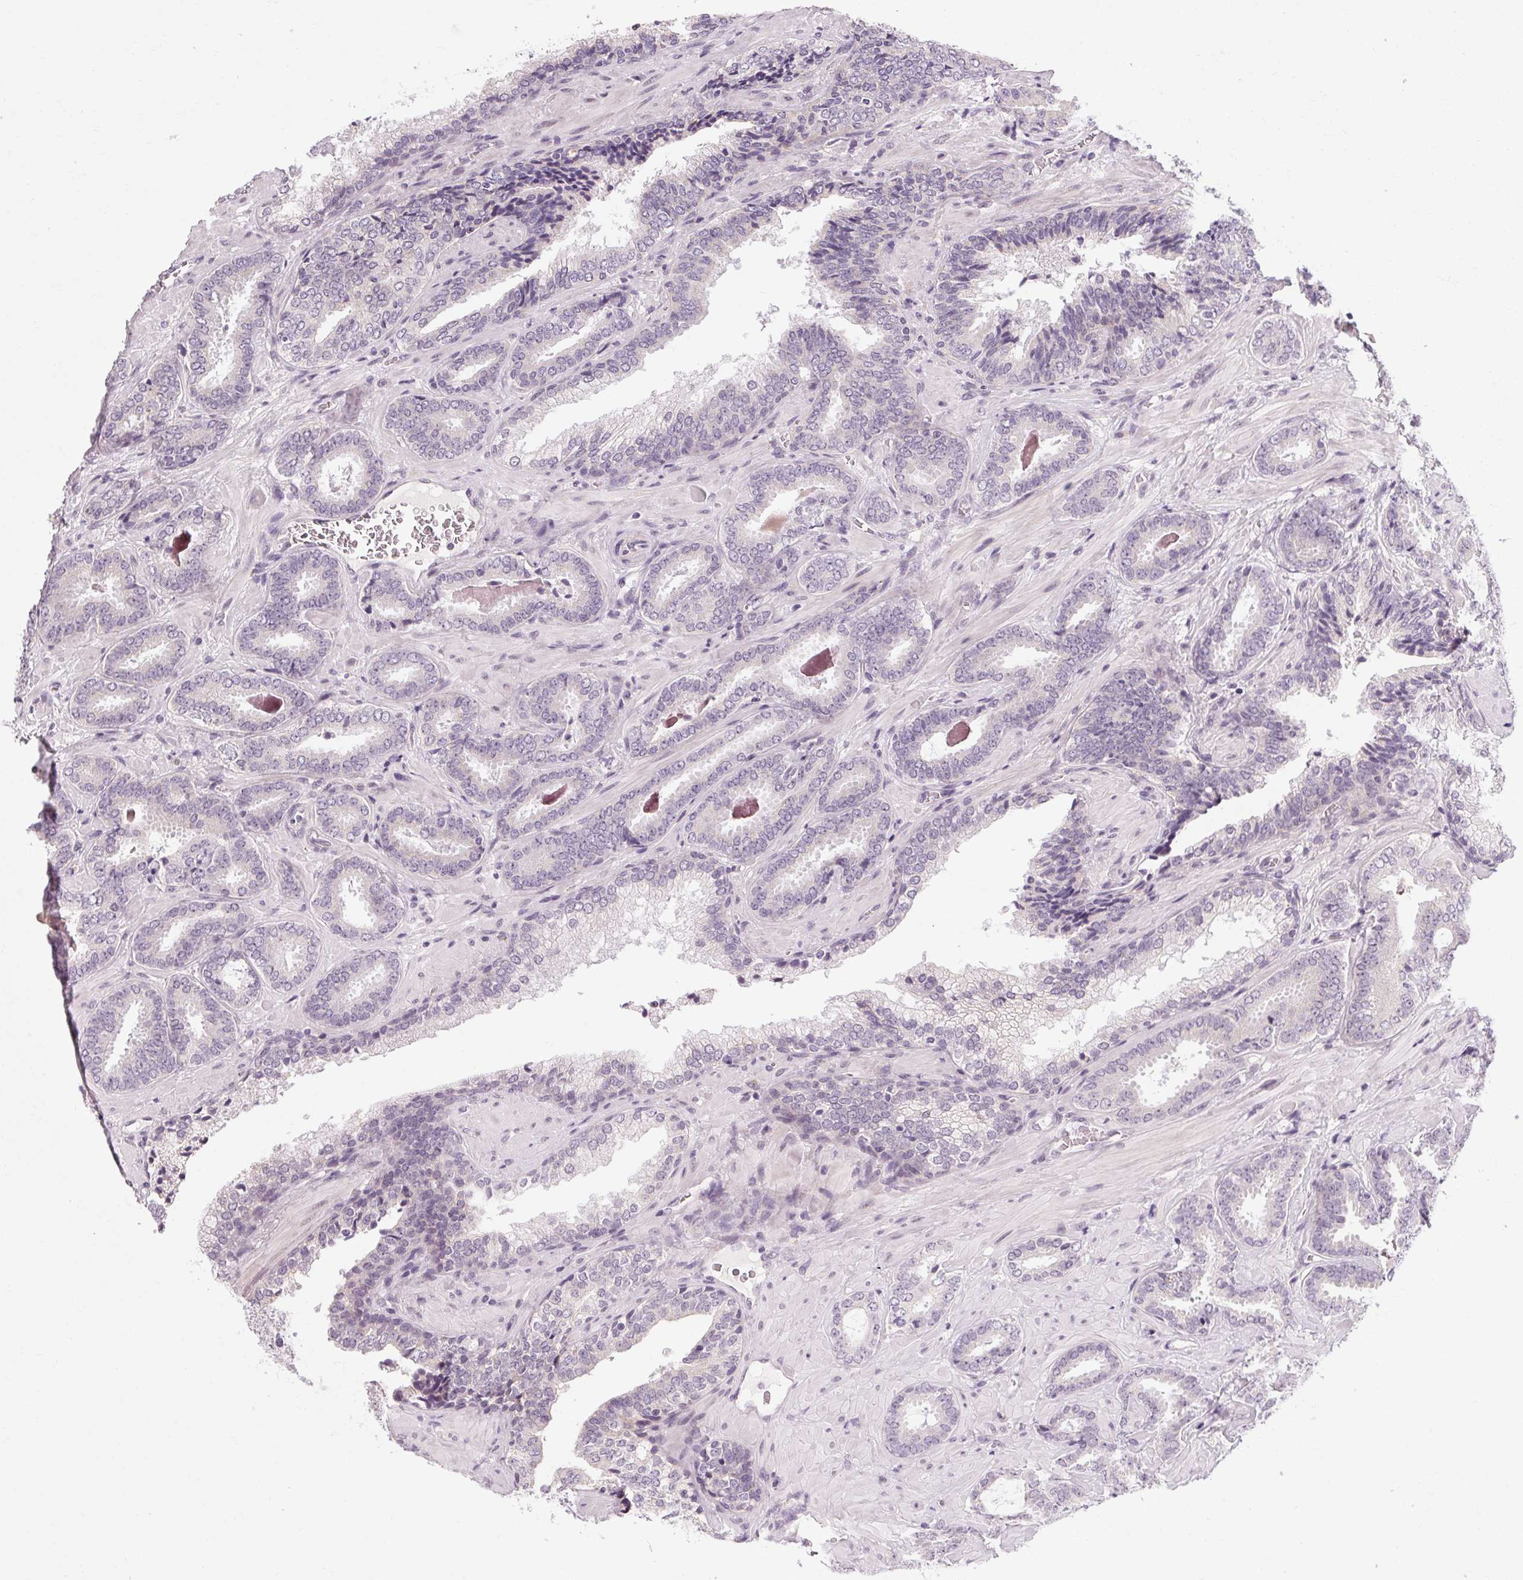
{"staining": {"intensity": "negative", "quantity": "none", "location": "none"}, "tissue": "prostate cancer", "cell_type": "Tumor cells", "image_type": "cancer", "snomed": [{"axis": "morphology", "description": "Adenocarcinoma, Low grade"}, {"axis": "topography", "description": "Prostate"}], "caption": "Immunohistochemistry (IHC) micrograph of neoplastic tissue: human prostate cancer stained with DAB (3,3'-diaminobenzidine) reveals no significant protein staining in tumor cells.", "gene": "KLHL40", "patient": {"sex": "male", "age": 61}}